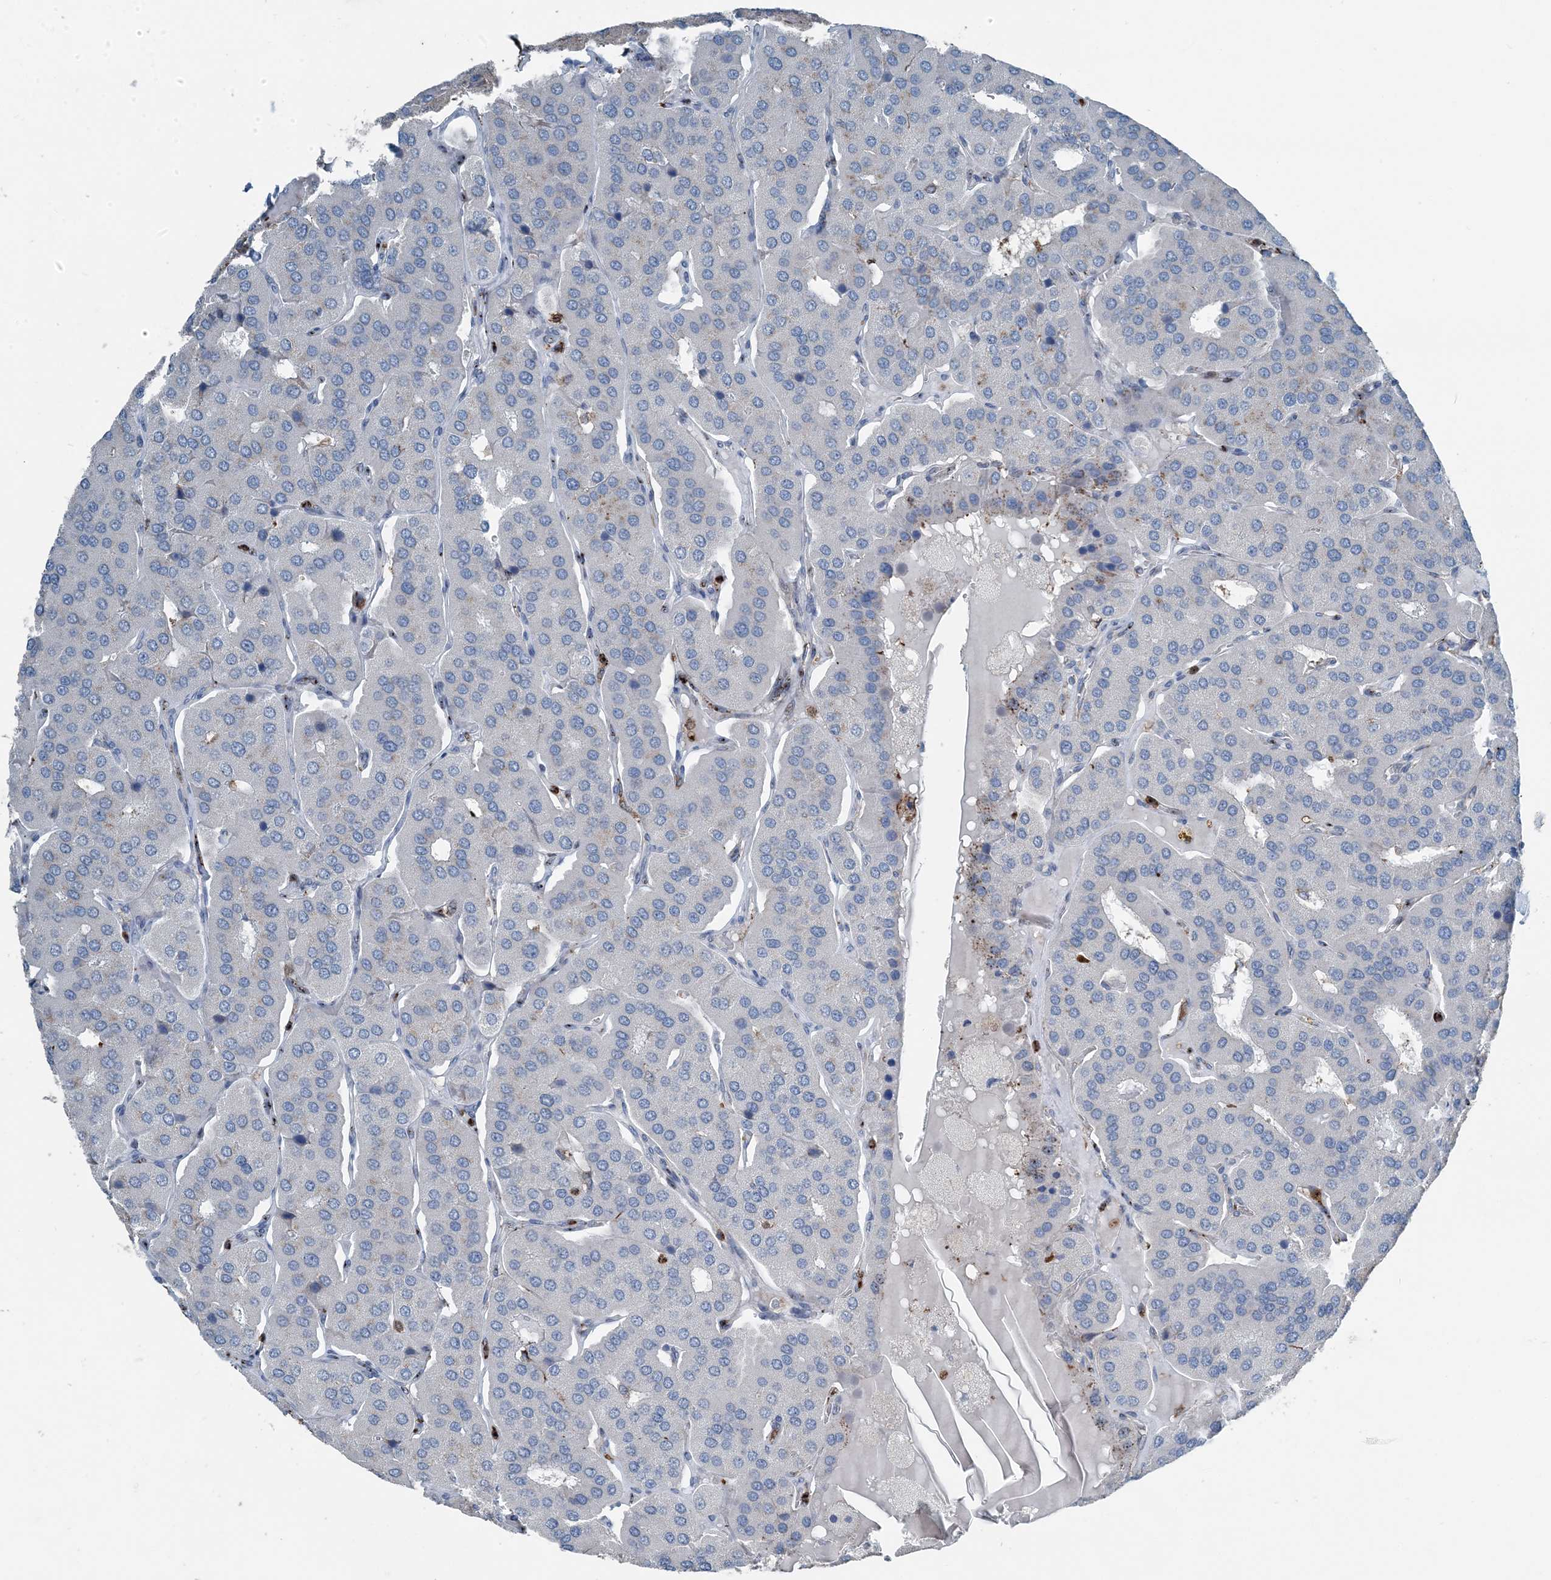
{"staining": {"intensity": "negative", "quantity": "none", "location": "none"}, "tissue": "parathyroid gland", "cell_type": "Glandular cells", "image_type": "normal", "snomed": [{"axis": "morphology", "description": "Normal tissue, NOS"}, {"axis": "morphology", "description": "Adenoma, NOS"}, {"axis": "topography", "description": "Parathyroid gland"}], "caption": "This histopathology image is of normal parathyroid gland stained with immunohistochemistry (IHC) to label a protein in brown with the nuclei are counter-stained blue. There is no positivity in glandular cells. (DAB immunohistochemistry with hematoxylin counter stain).", "gene": "CFL1", "patient": {"sex": "female", "age": 86}}